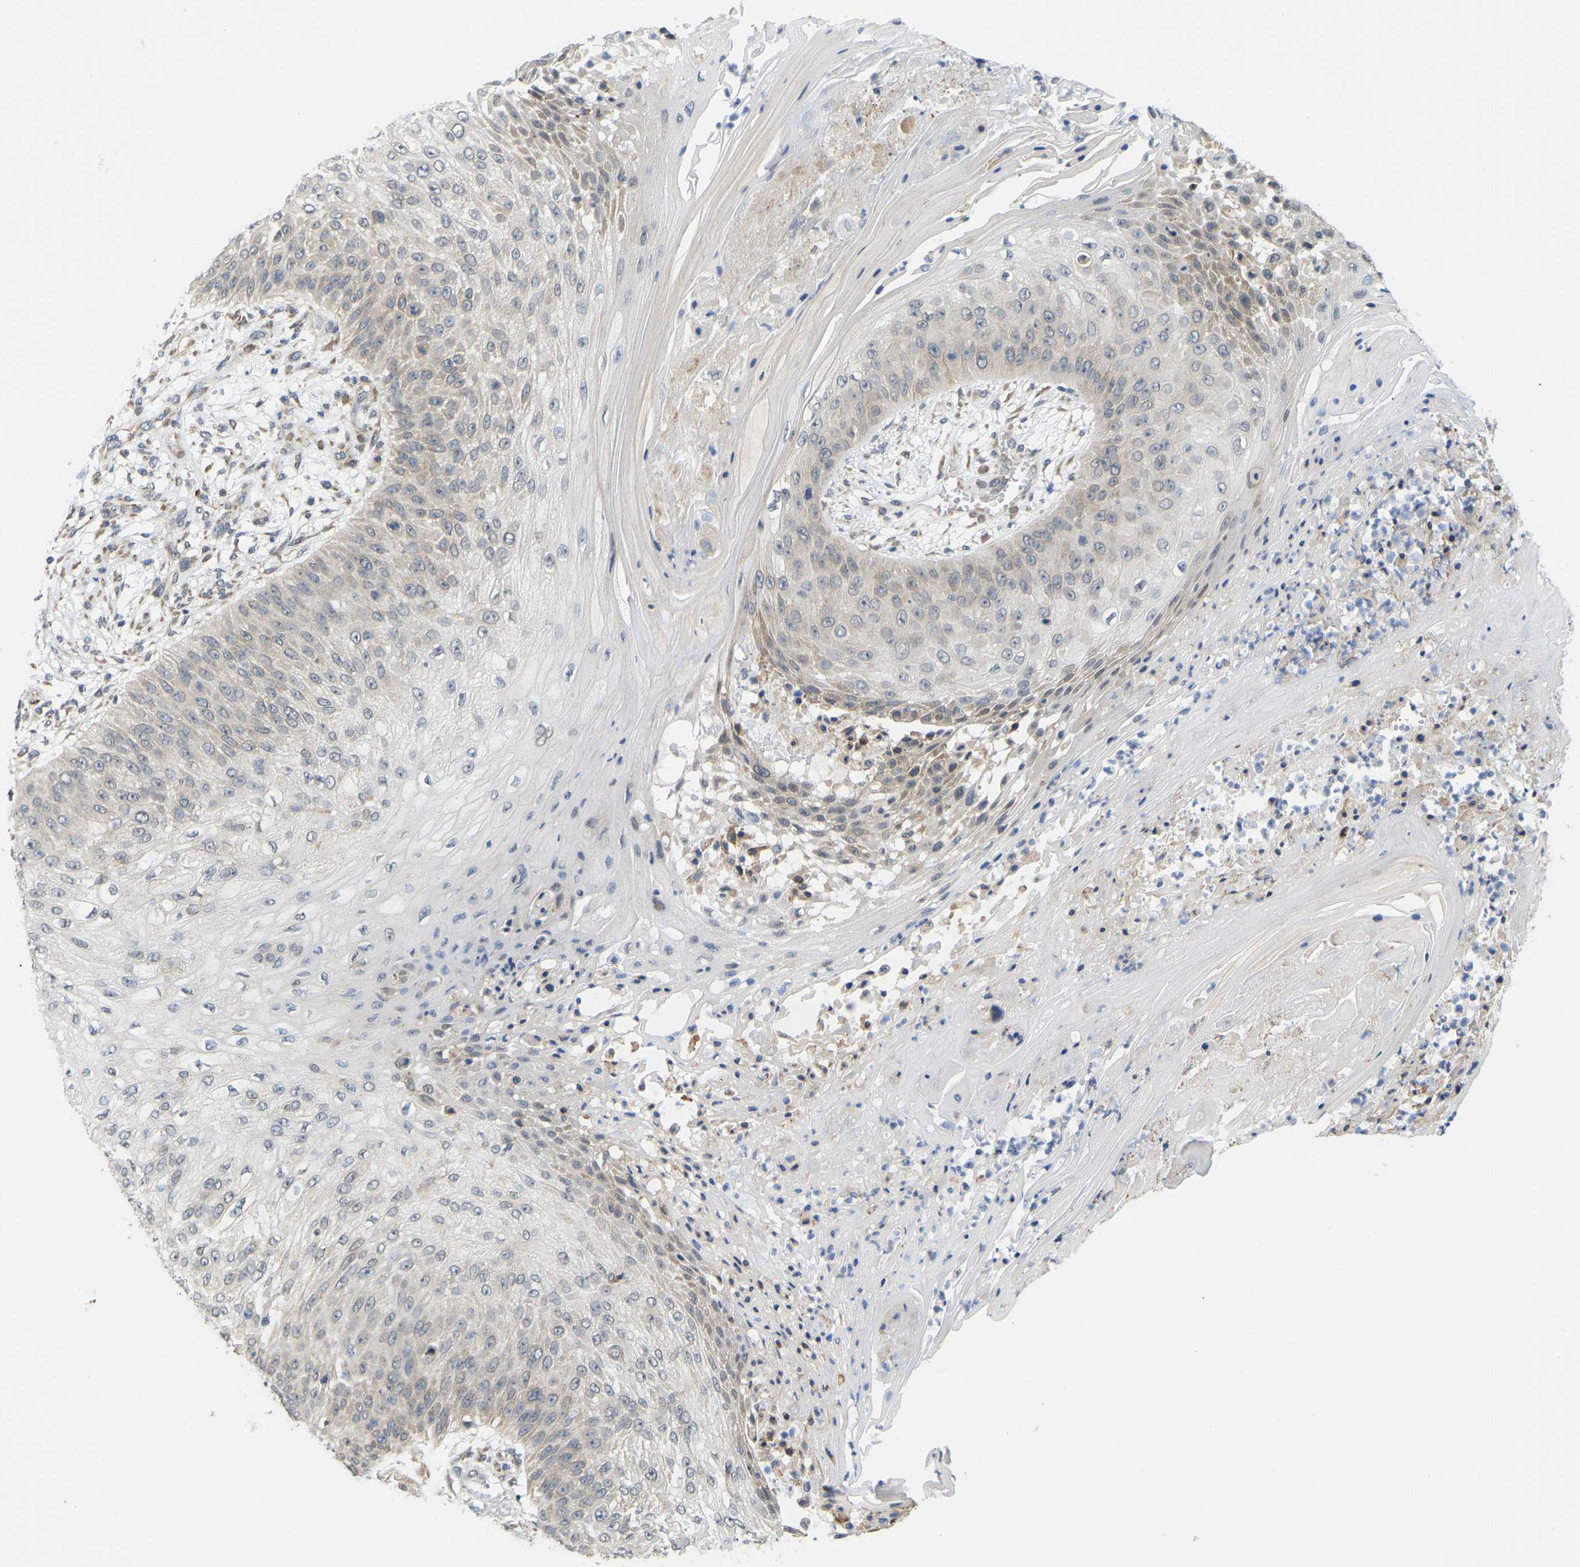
{"staining": {"intensity": "moderate", "quantity": "<25%", "location": "cytoplasmic/membranous"}, "tissue": "skin cancer", "cell_type": "Tumor cells", "image_type": "cancer", "snomed": [{"axis": "morphology", "description": "Squamous cell carcinoma, NOS"}, {"axis": "topography", "description": "Skin"}], "caption": "Immunohistochemical staining of human squamous cell carcinoma (skin) displays moderate cytoplasmic/membranous protein positivity in about <25% of tumor cells.", "gene": "BEND3", "patient": {"sex": "female", "age": 80}}